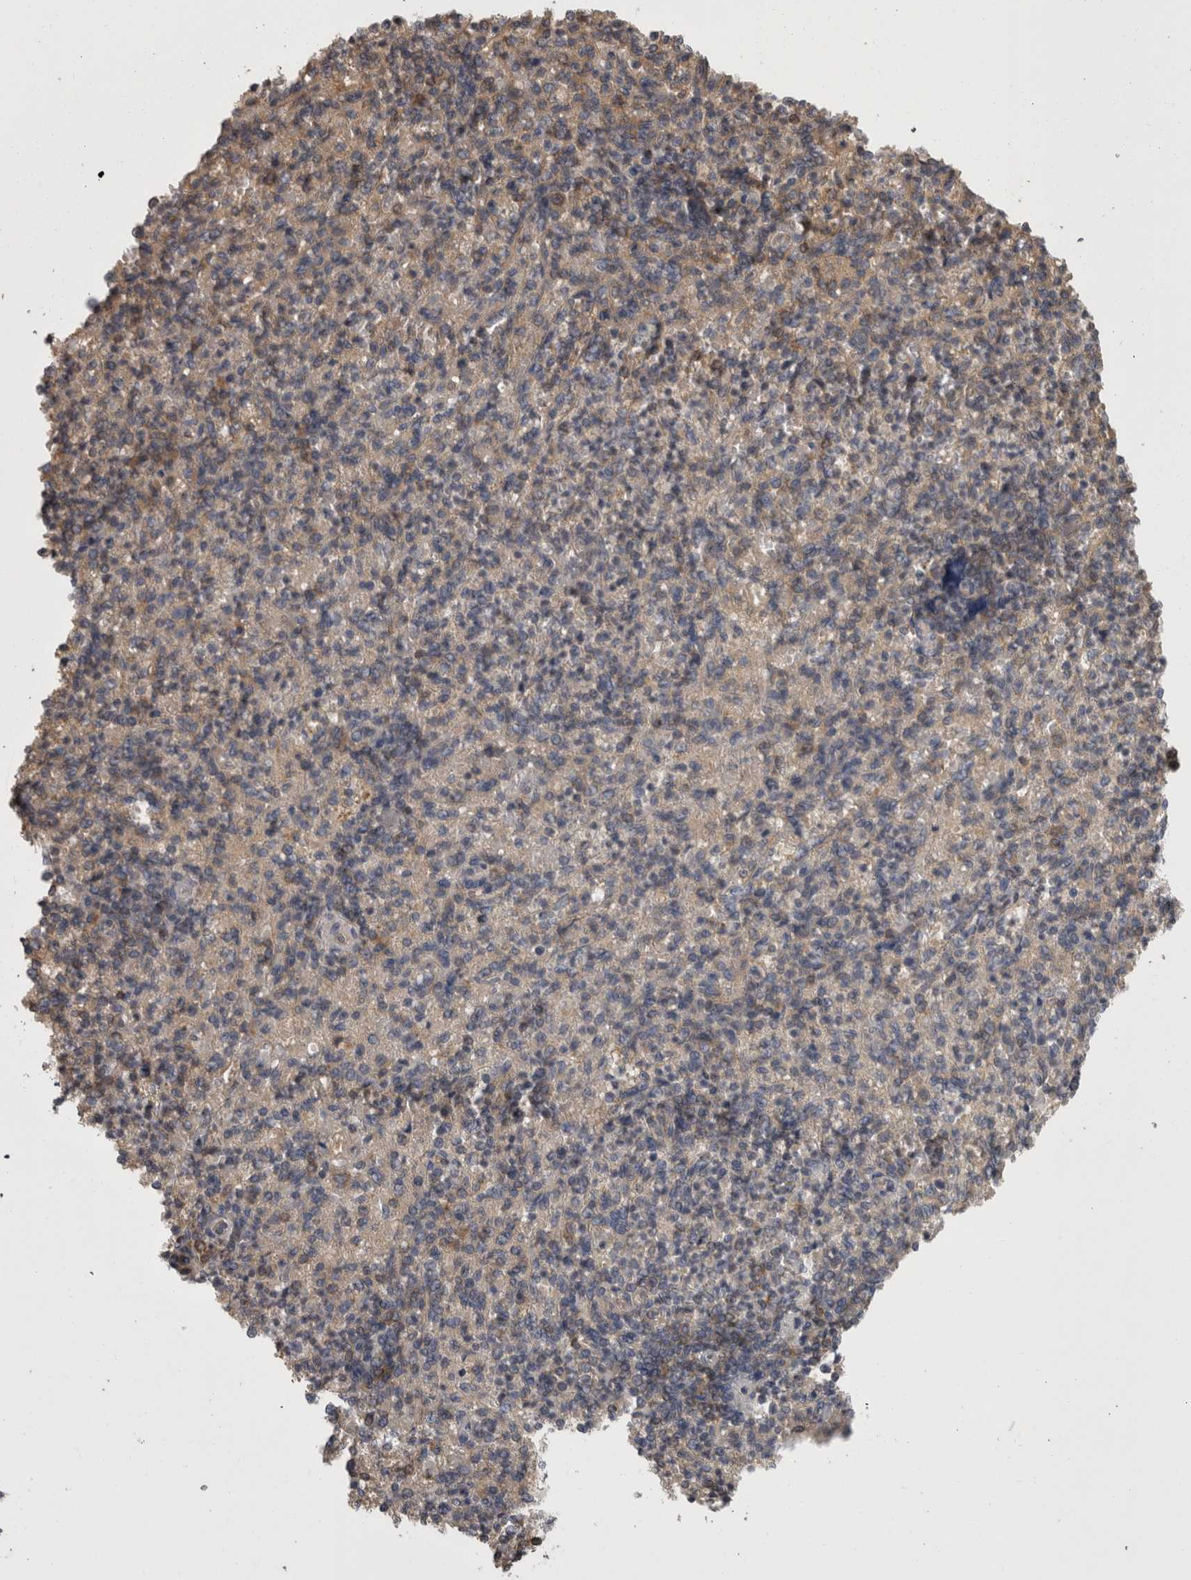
{"staining": {"intensity": "moderate", "quantity": "<25%", "location": "cytoplasmic/membranous"}, "tissue": "spleen", "cell_type": "Cells in red pulp", "image_type": "normal", "snomed": [{"axis": "morphology", "description": "Normal tissue, NOS"}, {"axis": "topography", "description": "Spleen"}], "caption": "High-power microscopy captured an immunohistochemistry (IHC) photomicrograph of benign spleen, revealing moderate cytoplasmic/membranous positivity in approximately <25% of cells in red pulp. (DAB IHC, brown staining for protein, blue staining for nuclei).", "gene": "APRT", "patient": {"sex": "female", "age": 74}}